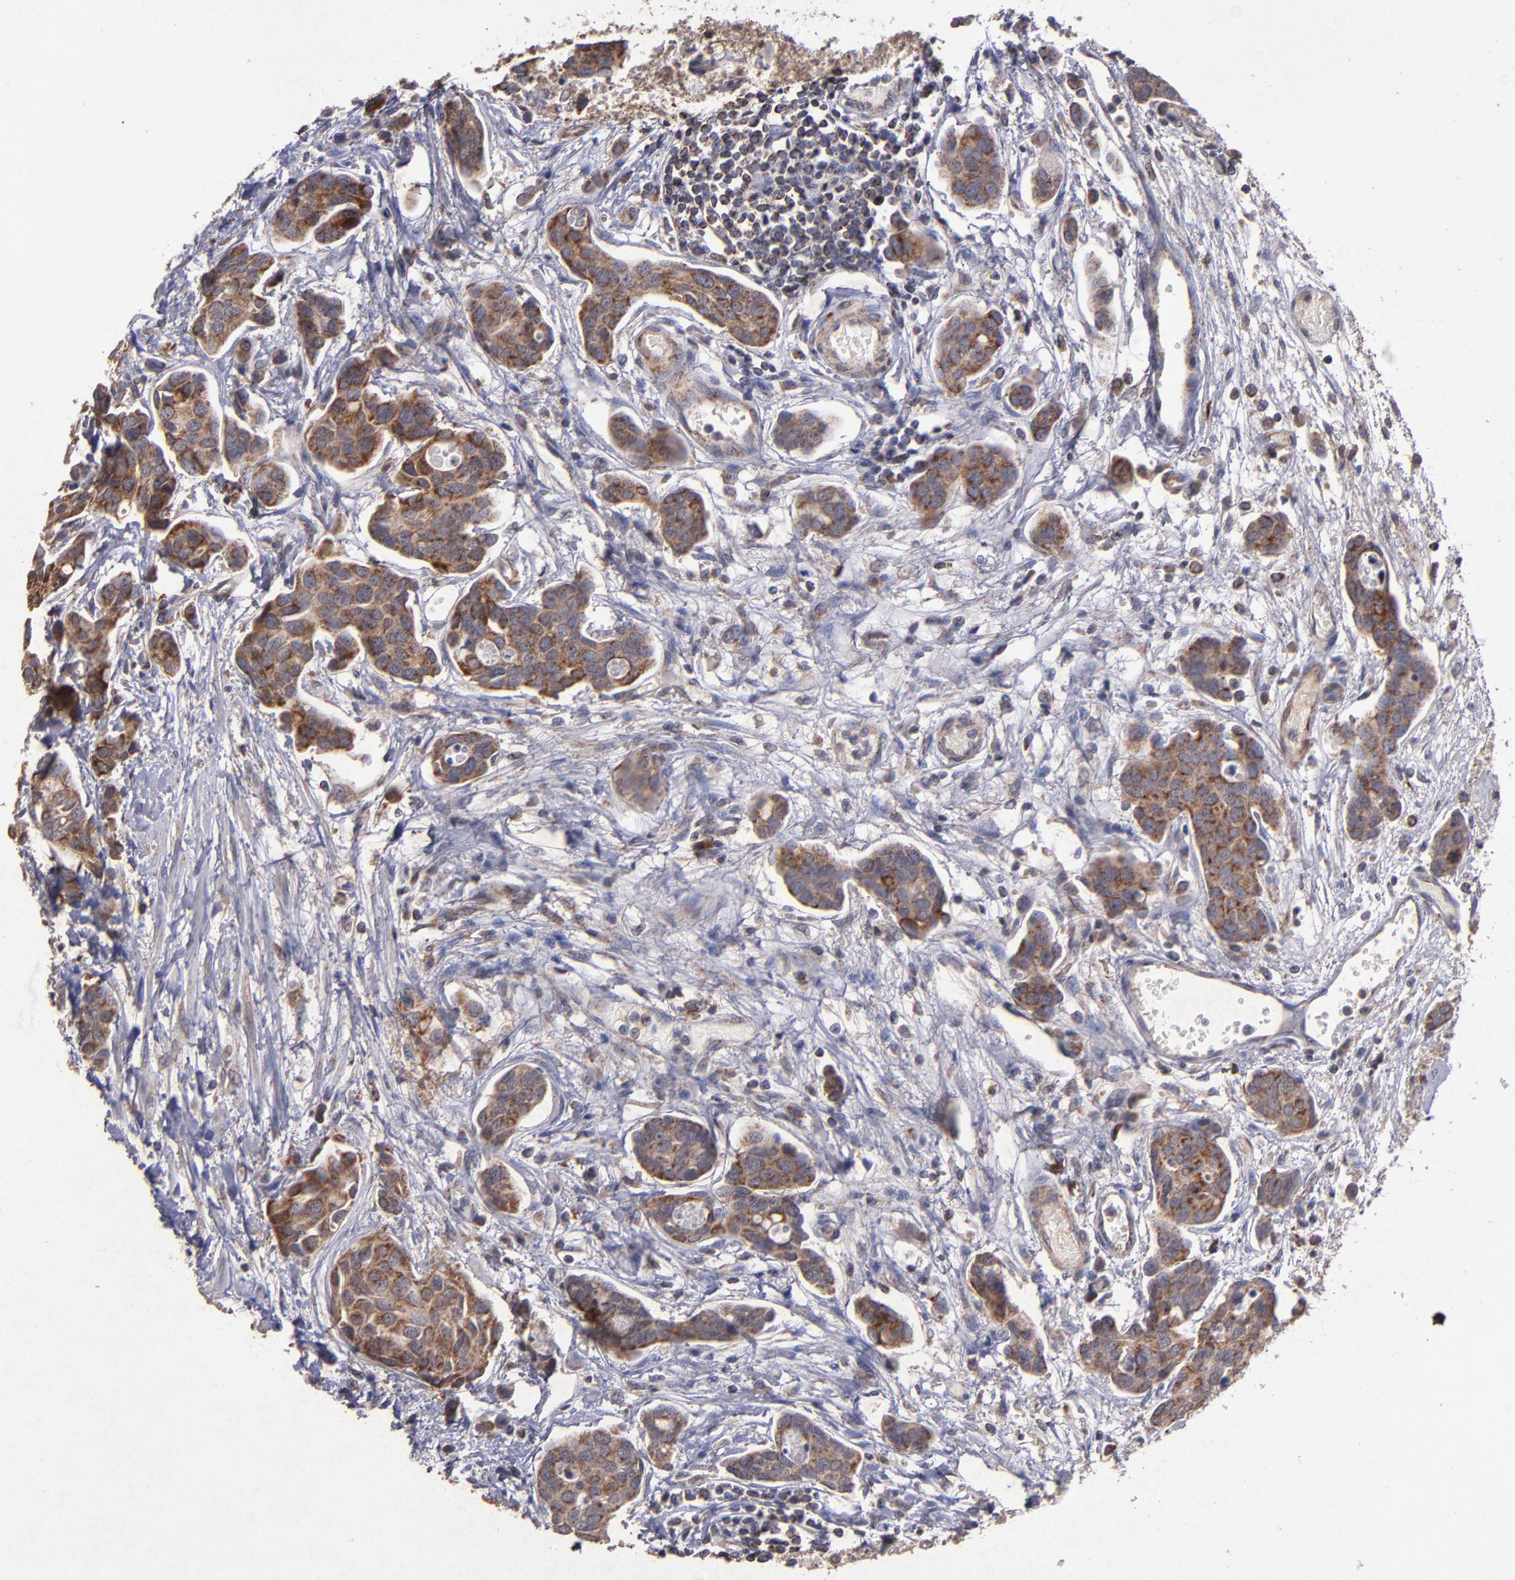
{"staining": {"intensity": "moderate", "quantity": ">75%", "location": "cytoplasmic/membranous"}, "tissue": "urothelial cancer", "cell_type": "Tumor cells", "image_type": "cancer", "snomed": [{"axis": "morphology", "description": "Urothelial carcinoma, High grade"}, {"axis": "topography", "description": "Urinary bladder"}], "caption": "The micrograph shows a brown stain indicating the presence of a protein in the cytoplasmic/membranous of tumor cells in high-grade urothelial carcinoma.", "gene": "TIMM9", "patient": {"sex": "male", "age": 78}}